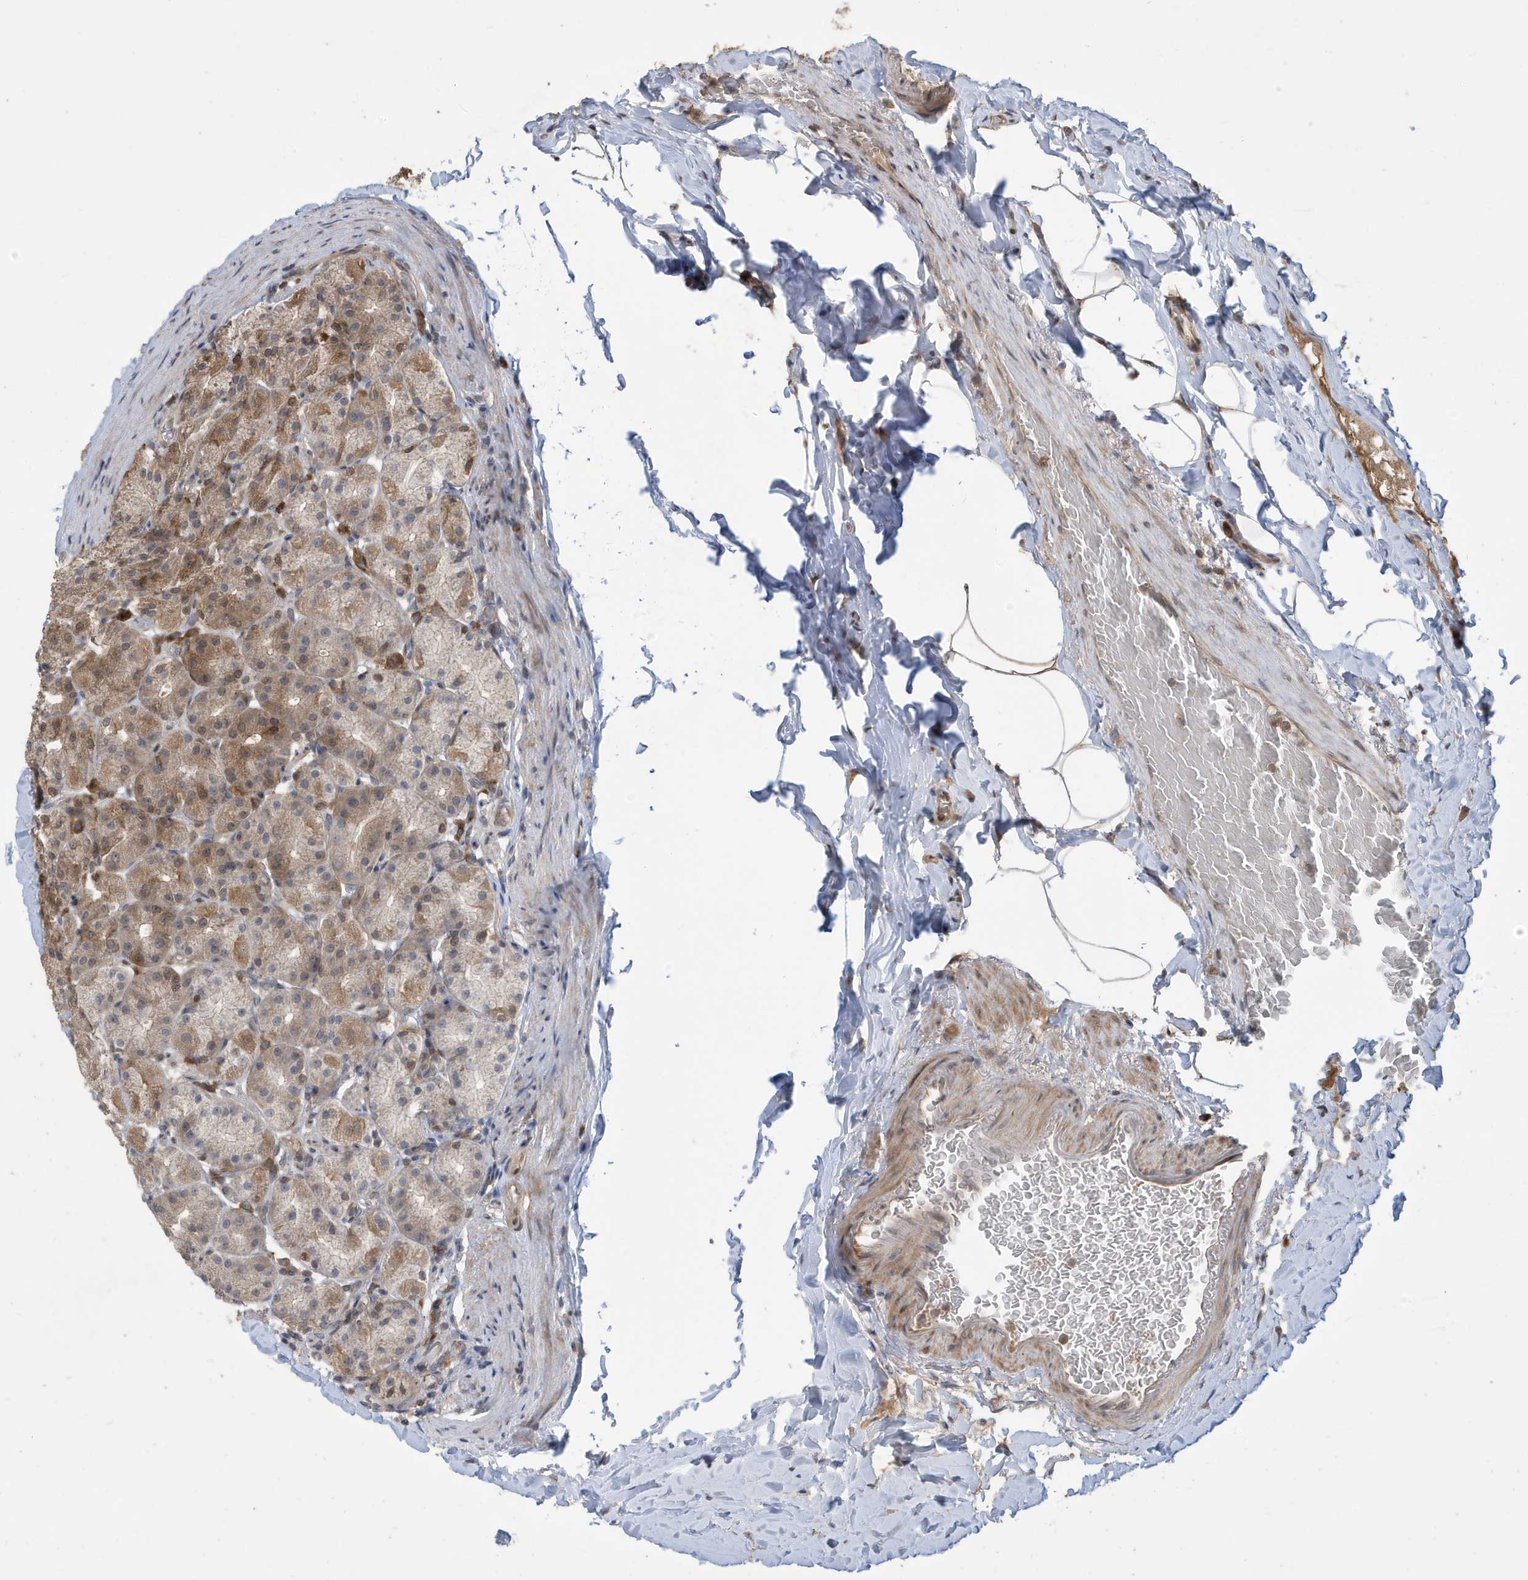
{"staining": {"intensity": "strong", "quantity": ">75%", "location": "cytoplasmic/membranous"}, "tissue": "stomach", "cell_type": "Glandular cells", "image_type": "normal", "snomed": [{"axis": "morphology", "description": "Normal tissue, NOS"}, {"axis": "topography", "description": "Stomach, upper"}], "caption": "IHC of unremarkable stomach reveals high levels of strong cytoplasmic/membranous staining in about >75% of glandular cells. IHC stains the protein in brown and the nuclei are stained blue.", "gene": "UBQLN1", "patient": {"sex": "male", "age": 68}}